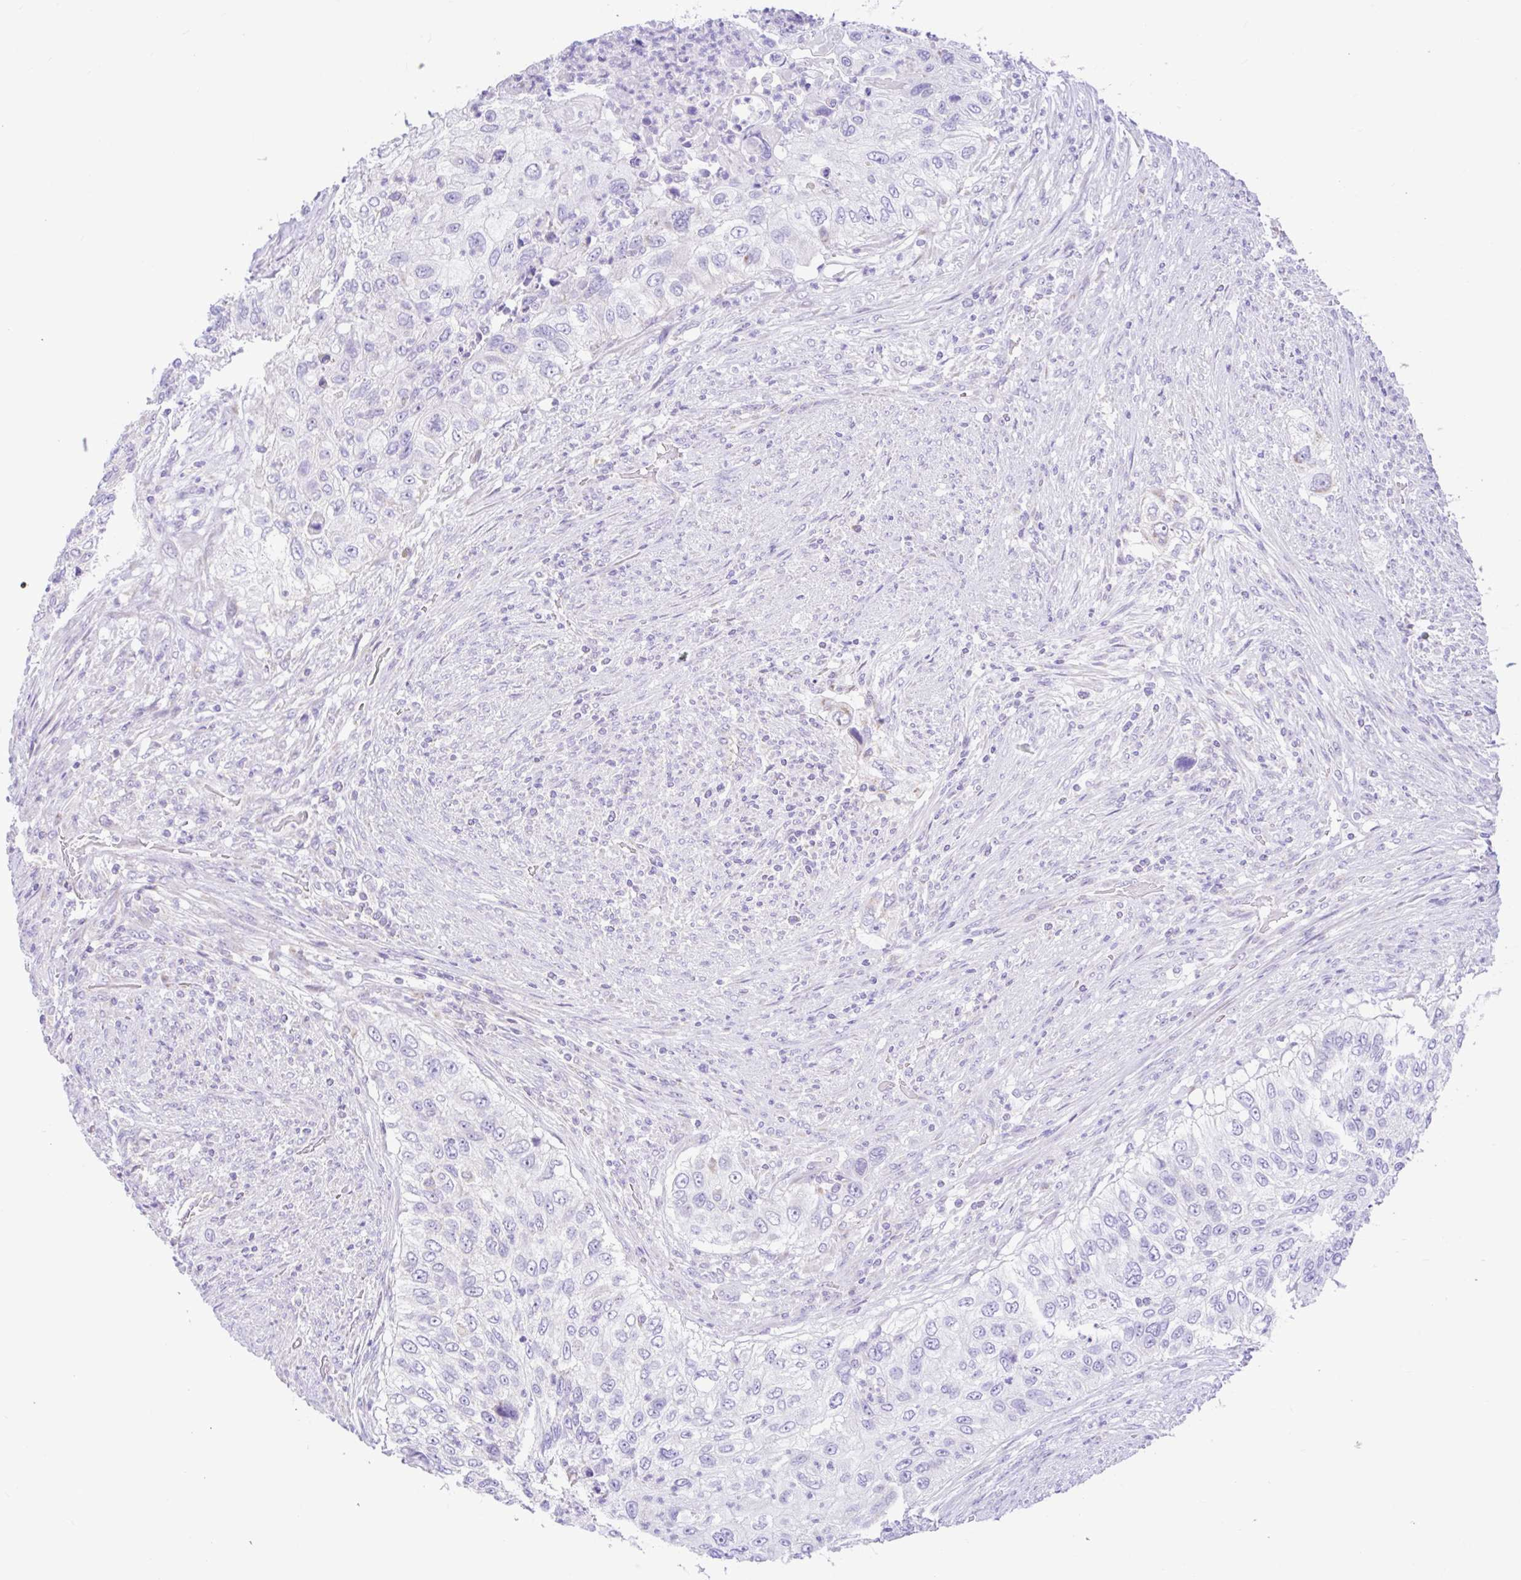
{"staining": {"intensity": "negative", "quantity": "none", "location": "none"}, "tissue": "urothelial cancer", "cell_type": "Tumor cells", "image_type": "cancer", "snomed": [{"axis": "morphology", "description": "Urothelial carcinoma, High grade"}, {"axis": "topography", "description": "Urinary bladder"}], "caption": "IHC photomicrograph of urothelial cancer stained for a protein (brown), which reveals no expression in tumor cells.", "gene": "NDUFS2", "patient": {"sex": "female", "age": 60}}